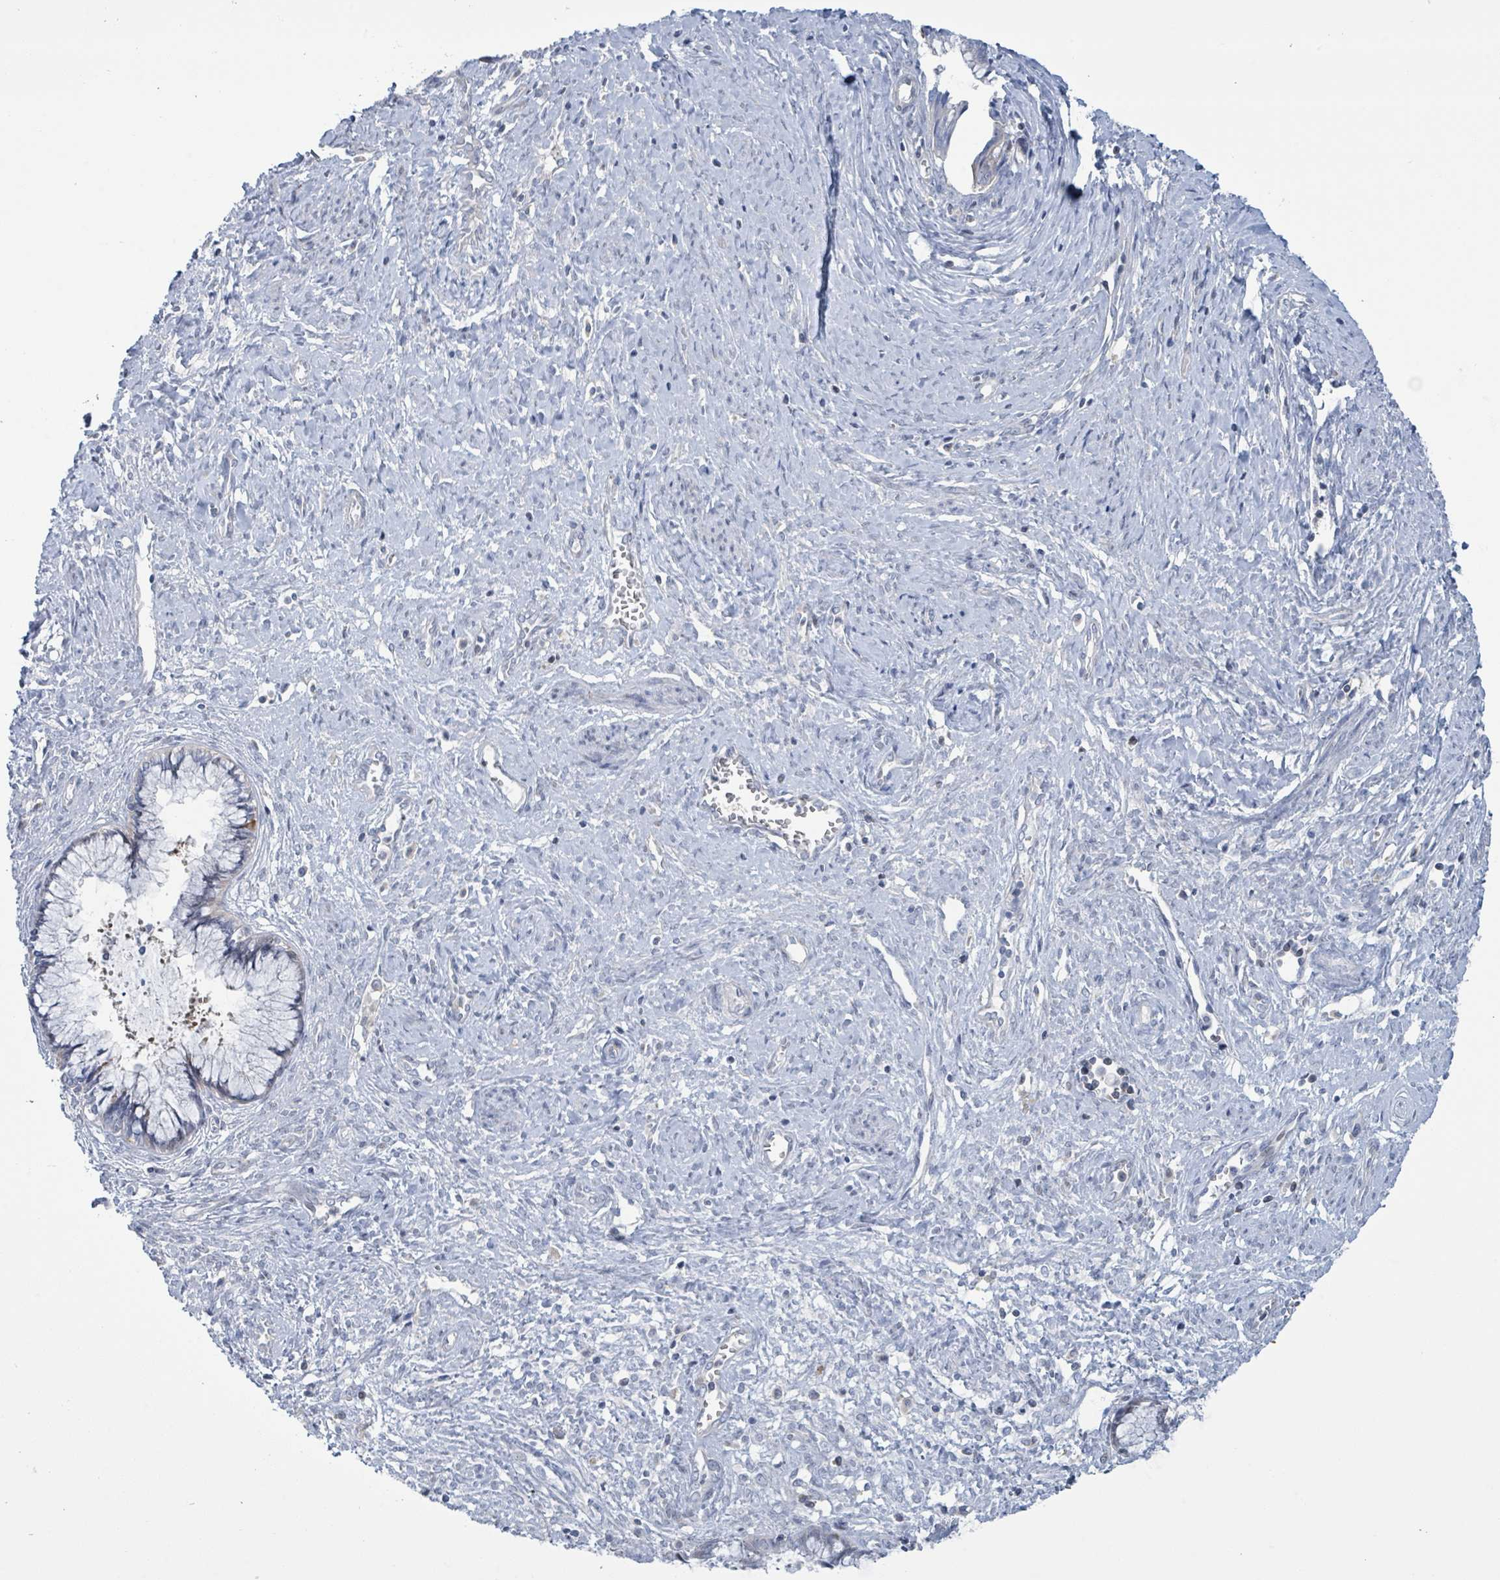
{"staining": {"intensity": "negative", "quantity": "none", "location": "none"}, "tissue": "cervical cancer", "cell_type": "Tumor cells", "image_type": "cancer", "snomed": [{"axis": "morphology", "description": "Adenocarcinoma, NOS"}, {"axis": "topography", "description": "Cervix"}], "caption": "There is no significant positivity in tumor cells of cervical cancer (adenocarcinoma). (DAB immunohistochemistry with hematoxylin counter stain).", "gene": "DGKZ", "patient": {"sex": "female", "age": 44}}